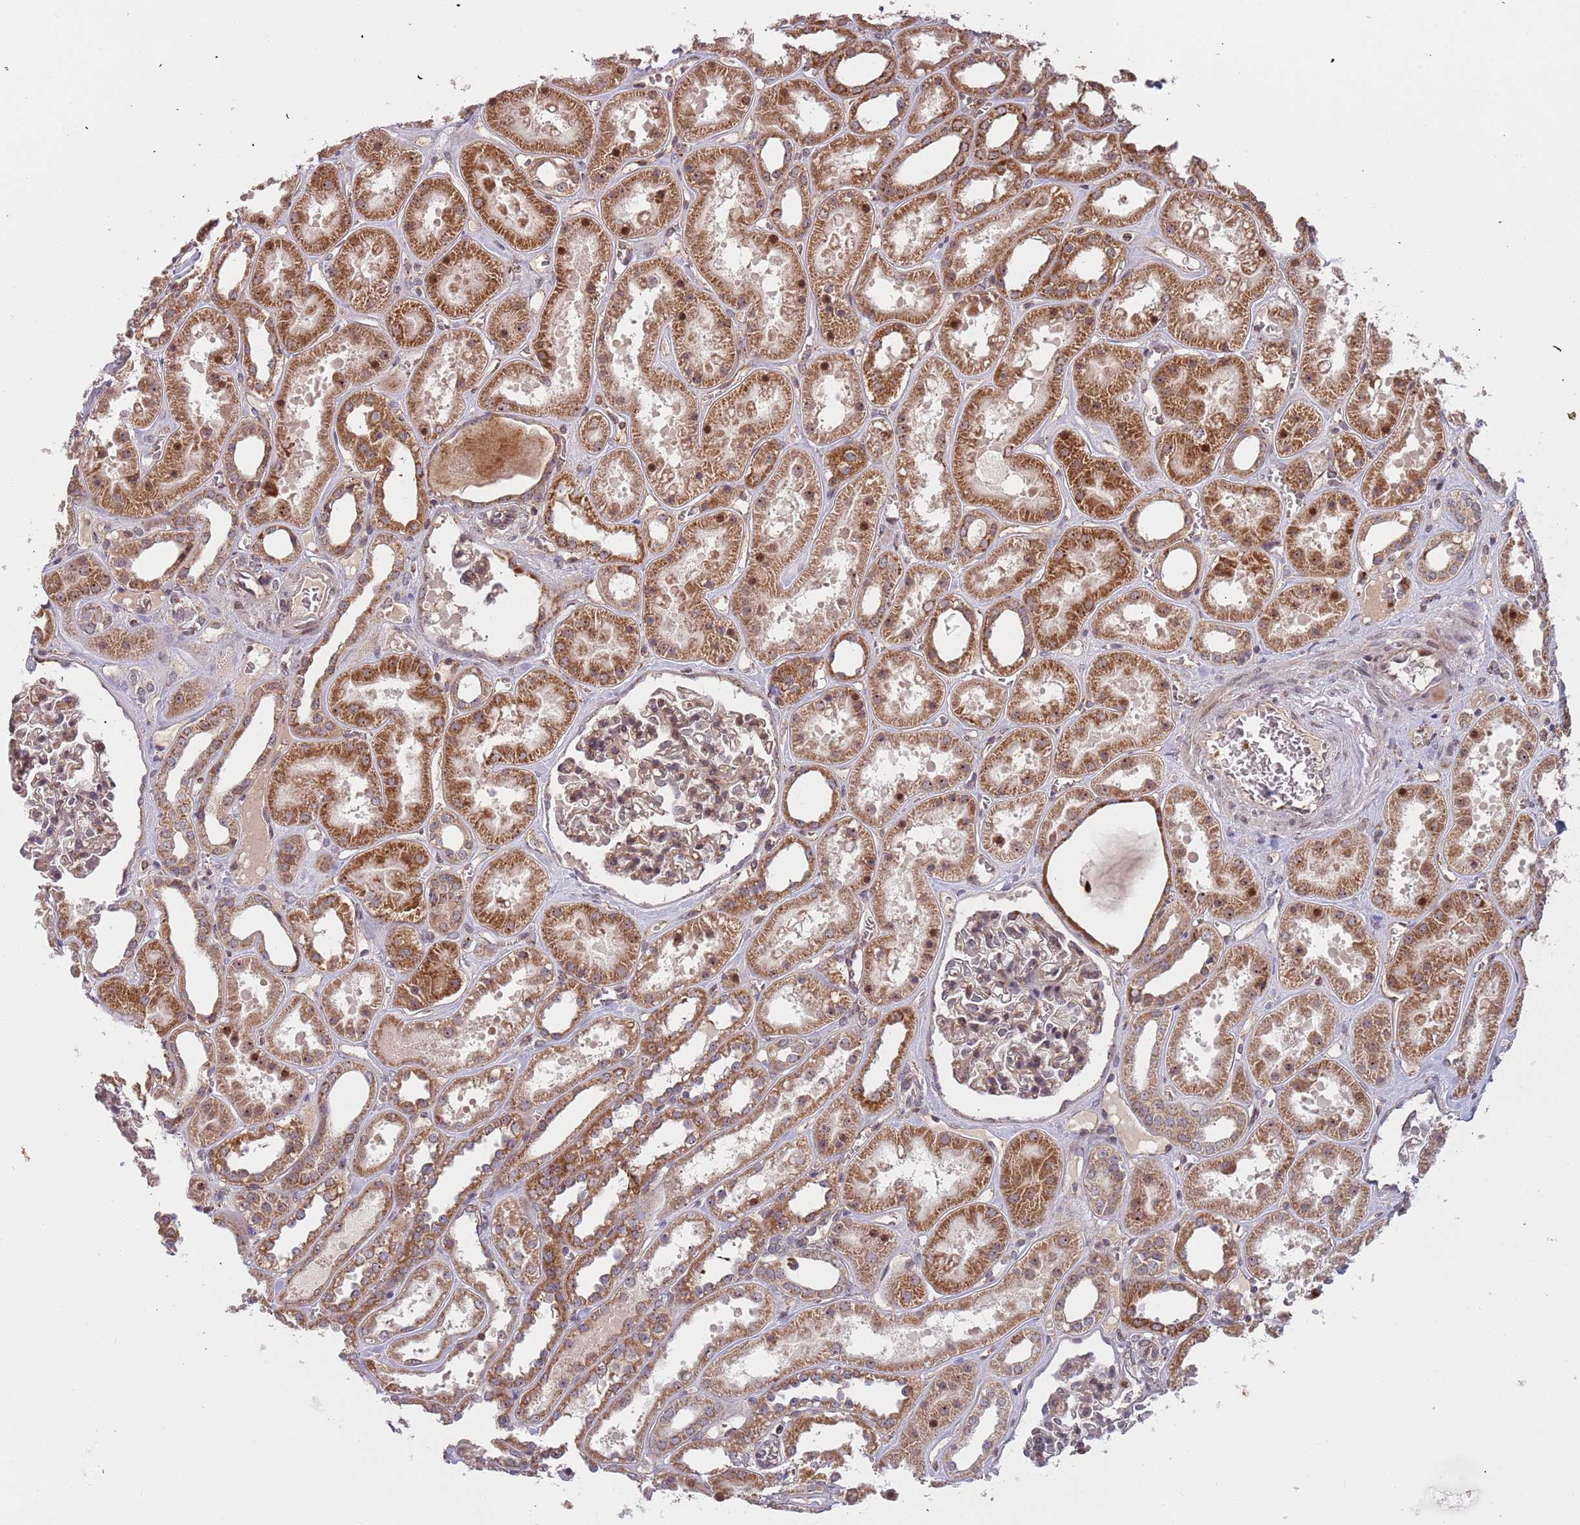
{"staining": {"intensity": "moderate", "quantity": "25%-75%", "location": "cytoplasmic/membranous"}, "tissue": "kidney", "cell_type": "Cells in glomeruli", "image_type": "normal", "snomed": [{"axis": "morphology", "description": "Normal tissue, NOS"}, {"axis": "topography", "description": "Kidney"}], "caption": "Human kidney stained for a protein (brown) displays moderate cytoplasmic/membranous positive positivity in about 25%-75% of cells in glomeruli.", "gene": "DCHS1", "patient": {"sex": "female", "age": 41}}